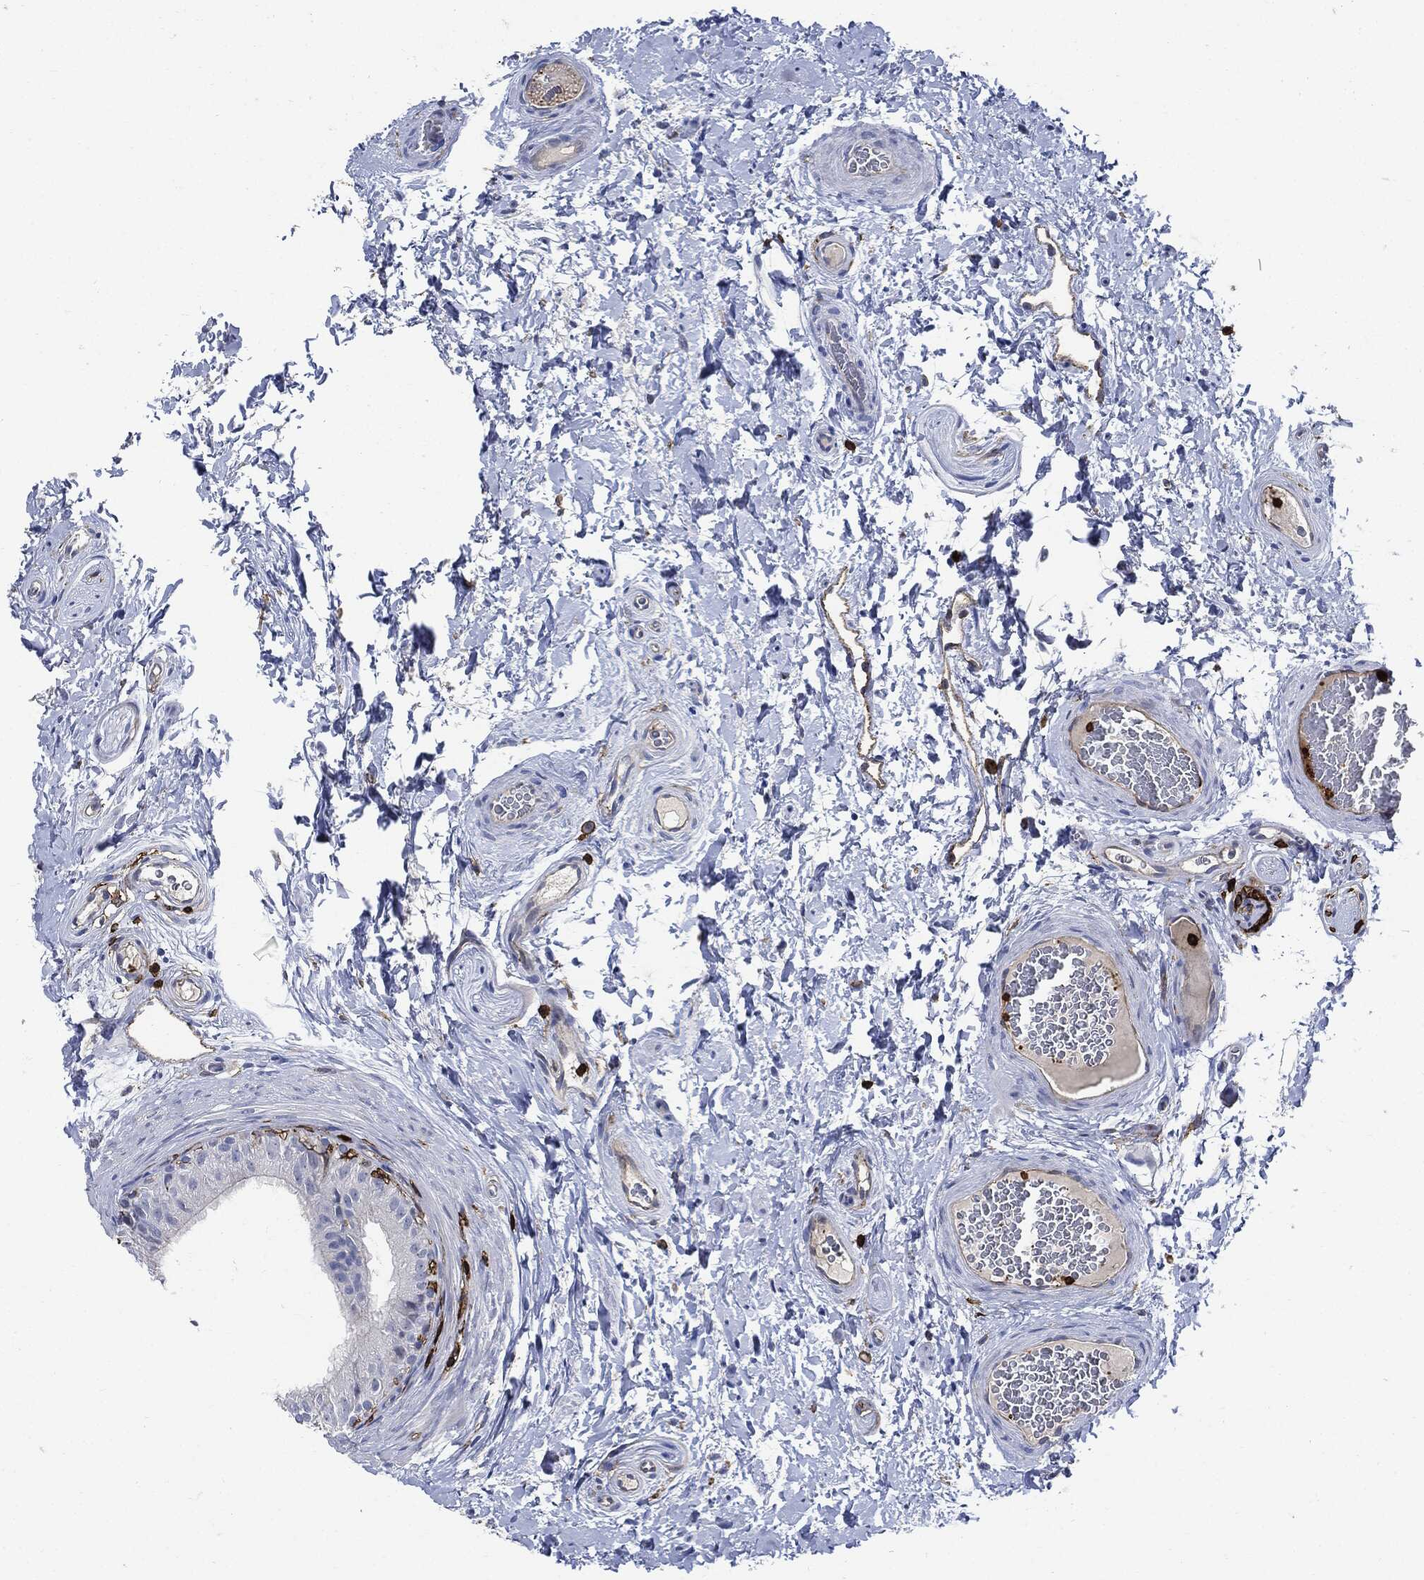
{"staining": {"intensity": "negative", "quantity": "none", "location": "none"}, "tissue": "epididymis", "cell_type": "Glandular cells", "image_type": "normal", "snomed": [{"axis": "morphology", "description": "Normal tissue, NOS"}, {"axis": "topography", "description": "Epididymis"}], "caption": "Protein analysis of normal epididymis displays no significant staining in glandular cells.", "gene": "PTPRC", "patient": {"sex": "male", "age": 34}}